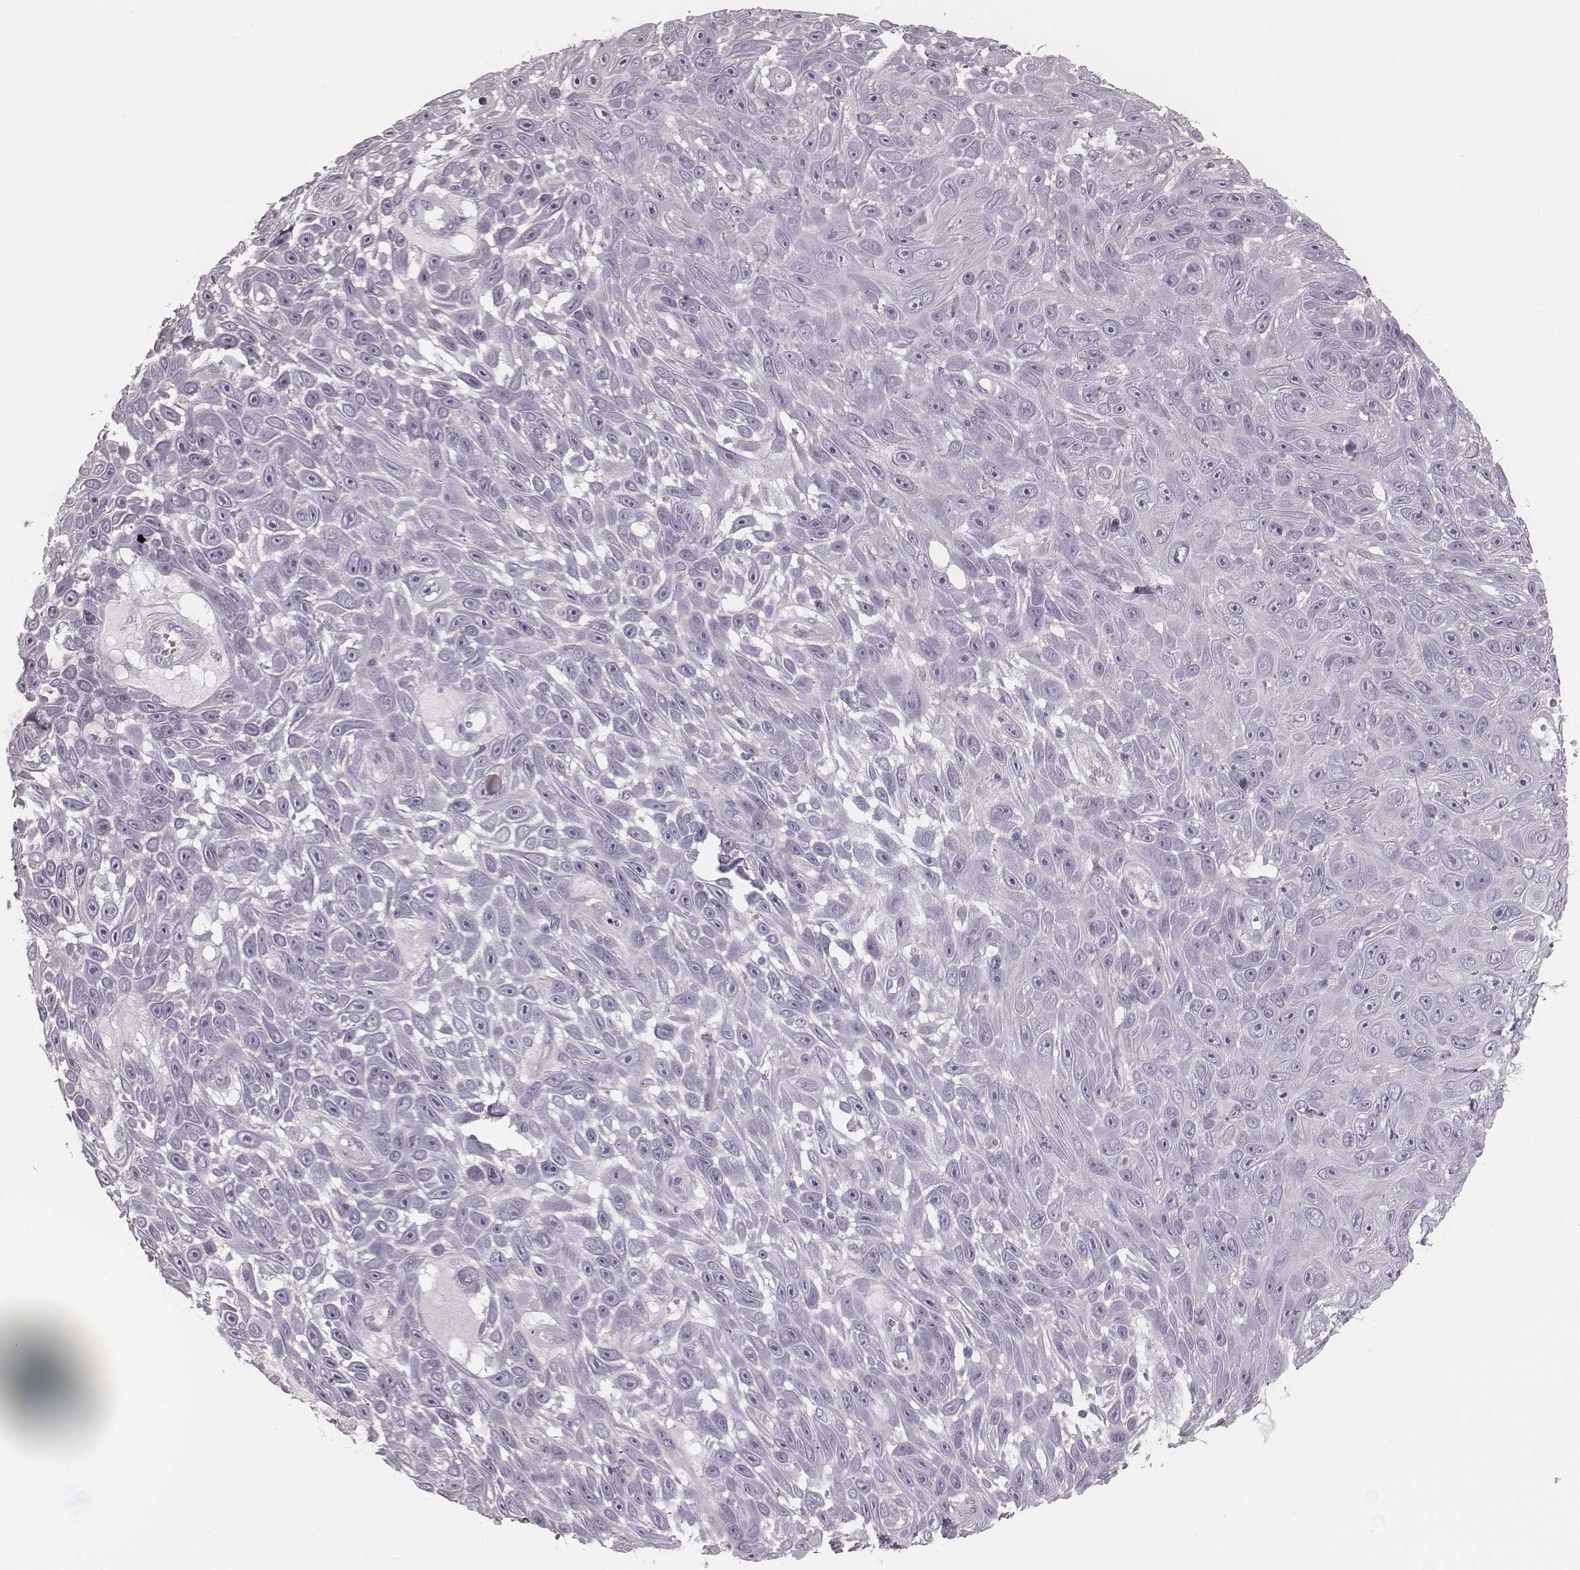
{"staining": {"intensity": "negative", "quantity": "none", "location": "none"}, "tissue": "skin cancer", "cell_type": "Tumor cells", "image_type": "cancer", "snomed": [{"axis": "morphology", "description": "Squamous cell carcinoma, NOS"}, {"axis": "topography", "description": "Skin"}], "caption": "Skin cancer was stained to show a protein in brown. There is no significant positivity in tumor cells.", "gene": "ELANE", "patient": {"sex": "male", "age": 82}}